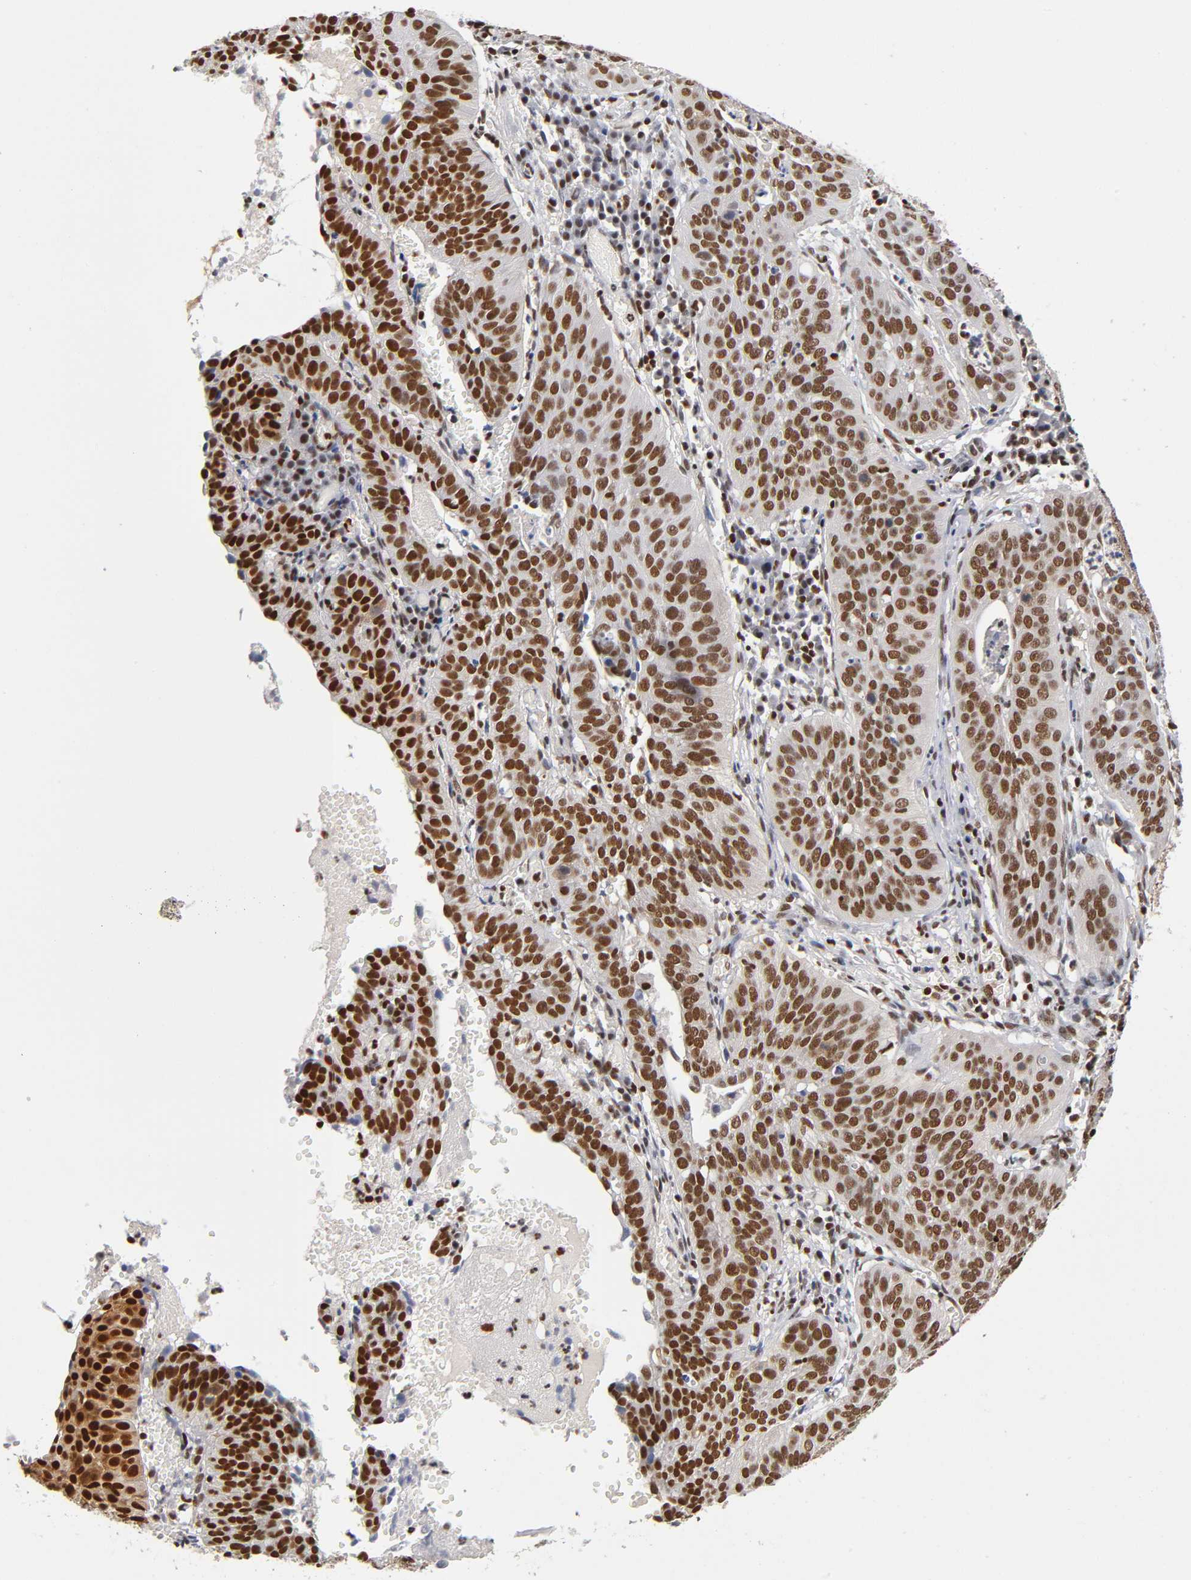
{"staining": {"intensity": "strong", "quantity": ">75%", "location": "nuclear"}, "tissue": "cervical cancer", "cell_type": "Tumor cells", "image_type": "cancer", "snomed": [{"axis": "morphology", "description": "Squamous cell carcinoma, NOS"}, {"axis": "topography", "description": "Cervix"}], "caption": "Immunohistochemistry (IHC) (DAB (3,3'-diaminobenzidine)) staining of cervical cancer (squamous cell carcinoma) shows strong nuclear protein positivity in about >75% of tumor cells. The staining was performed using DAB, with brown indicating positive protein expression. Nuclei are stained blue with hematoxylin.", "gene": "ILKAP", "patient": {"sex": "female", "age": 39}}